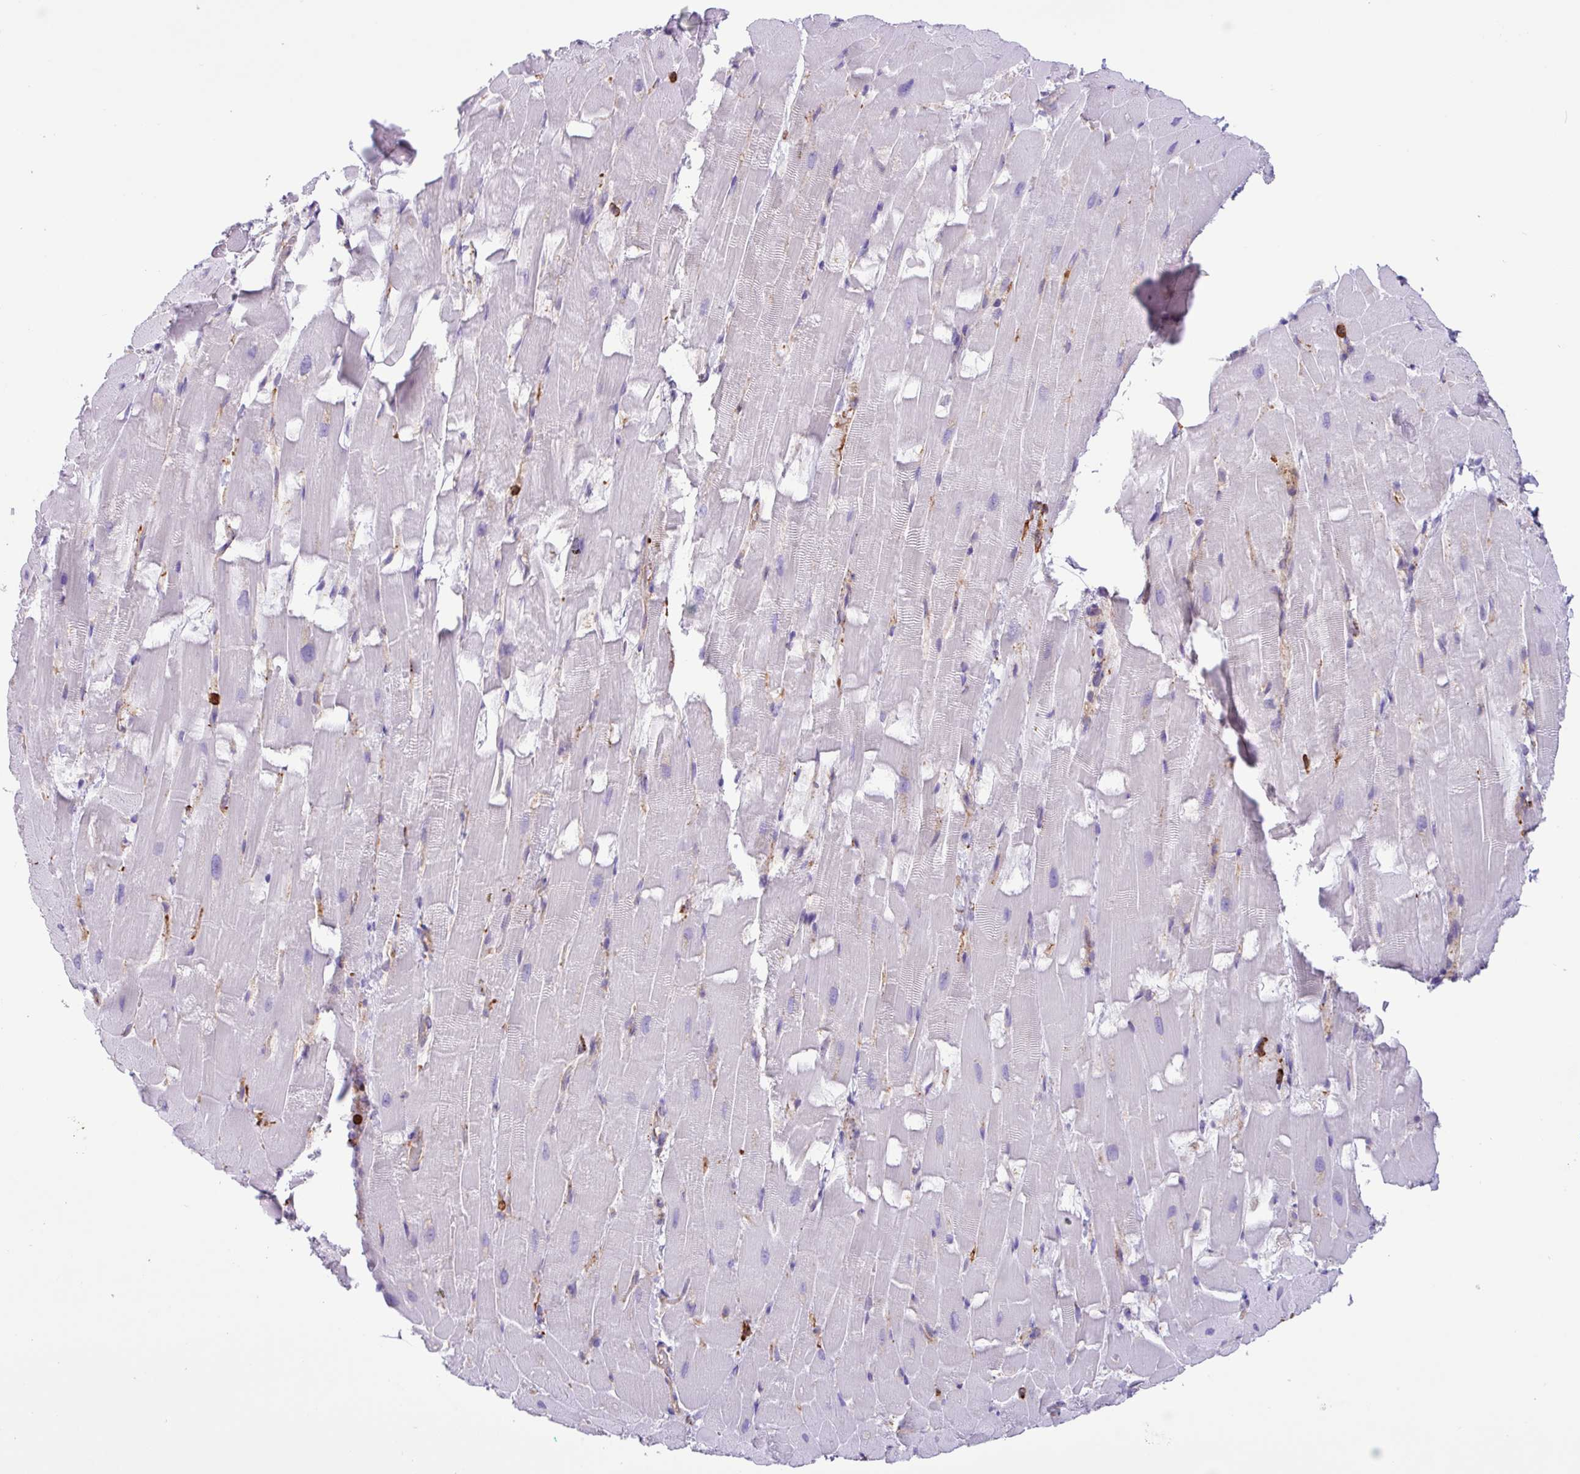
{"staining": {"intensity": "negative", "quantity": "none", "location": "none"}, "tissue": "heart muscle", "cell_type": "Cardiomyocytes", "image_type": "normal", "snomed": [{"axis": "morphology", "description": "Normal tissue, NOS"}, {"axis": "topography", "description": "Heart"}], "caption": "IHC of unremarkable human heart muscle shows no expression in cardiomyocytes.", "gene": "PPP1R18", "patient": {"sex": "male", "age": 37}}